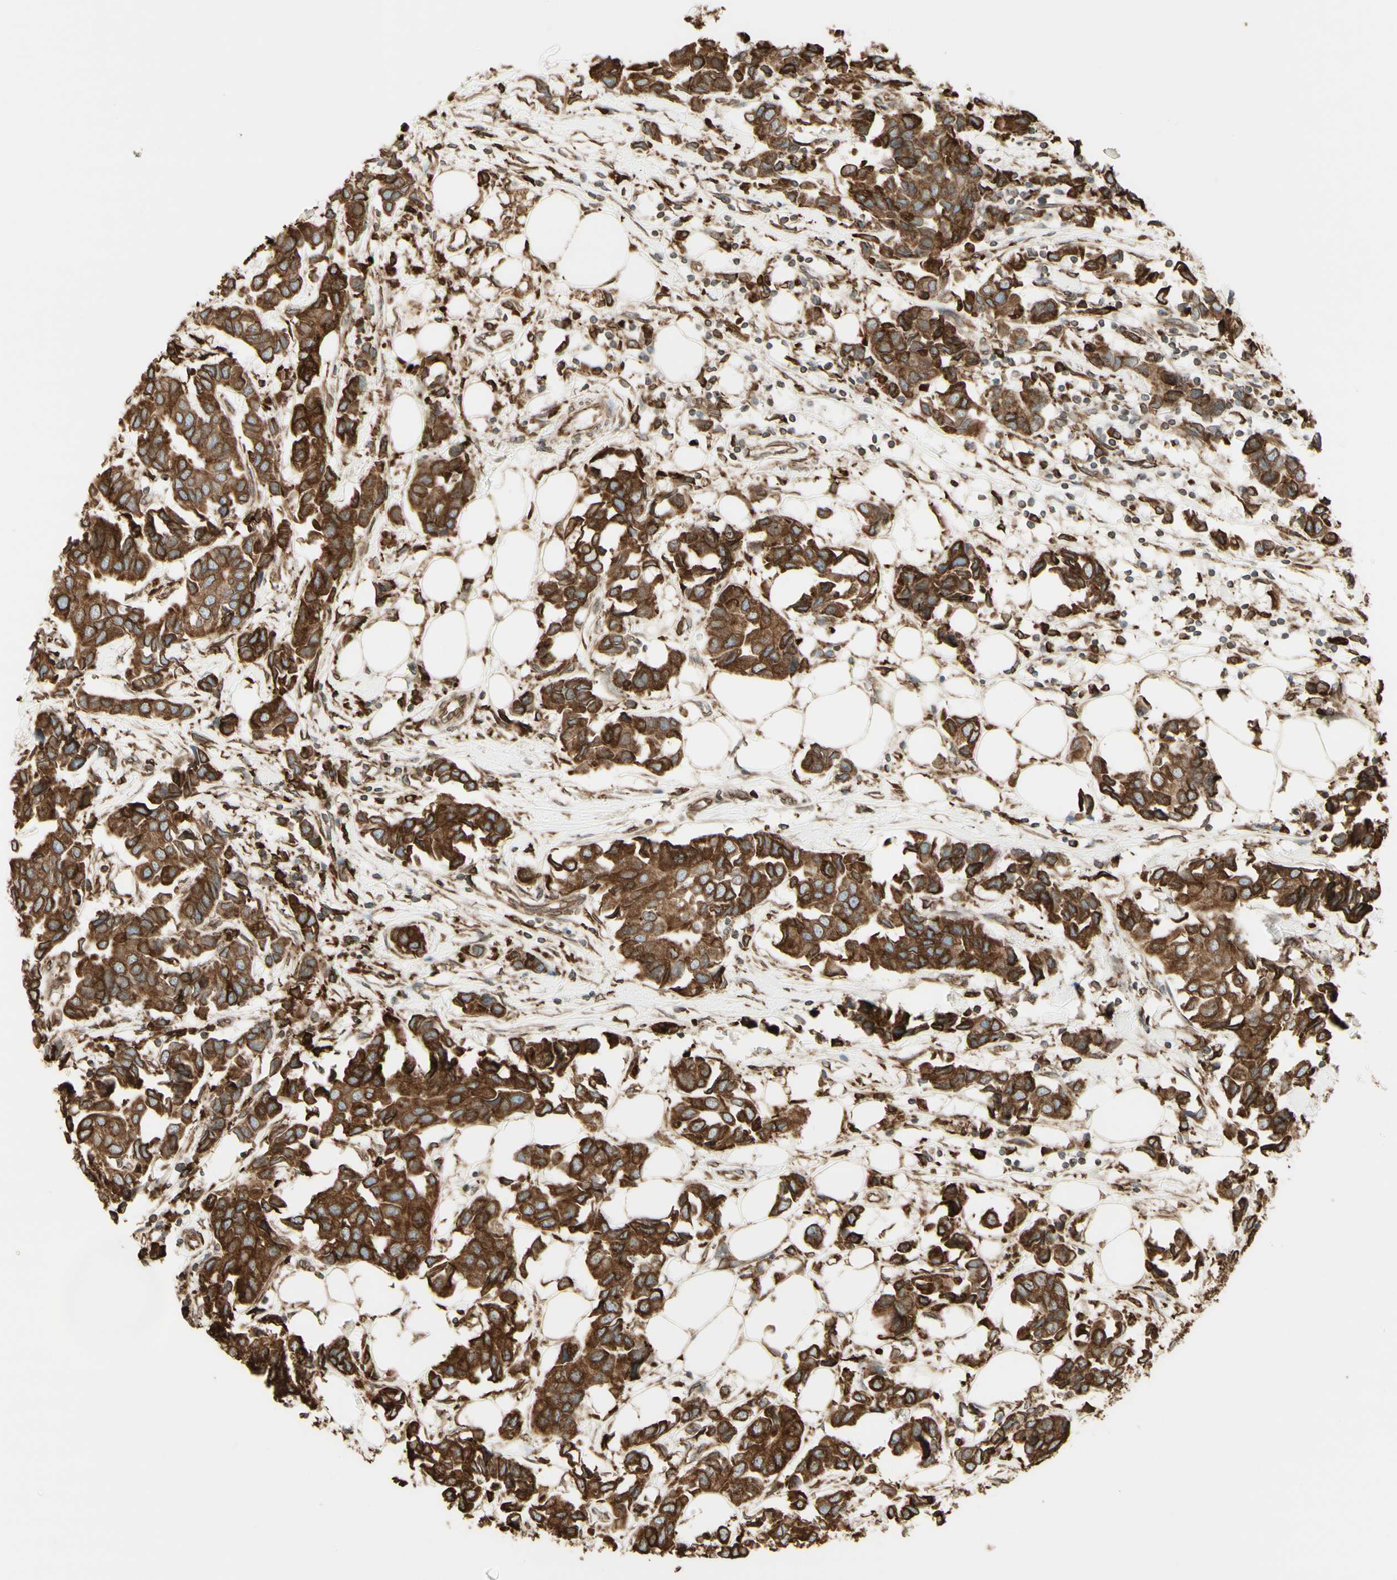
{"staining": {"intensity": "strong", "quantity": ">75%", "location": "cytoplasmic/membranous"}, "tissue": "breast cancer", "cell_type": "Tumor cells", "image_type": "cancer", "snomed": [{"axis": "morphology", "description": "Duct carcinoma"}, {"axis": "topography", "description": "Breast"}], "caption": "Brown immunohistochemical staining in human breast cancer (intraductal carcinoma) demonstrates strong cytoplasmic/membranous expression in about >75% of tumor cells.", "gene": "CANX", "patient": {"sex": "female", "age": 80}}